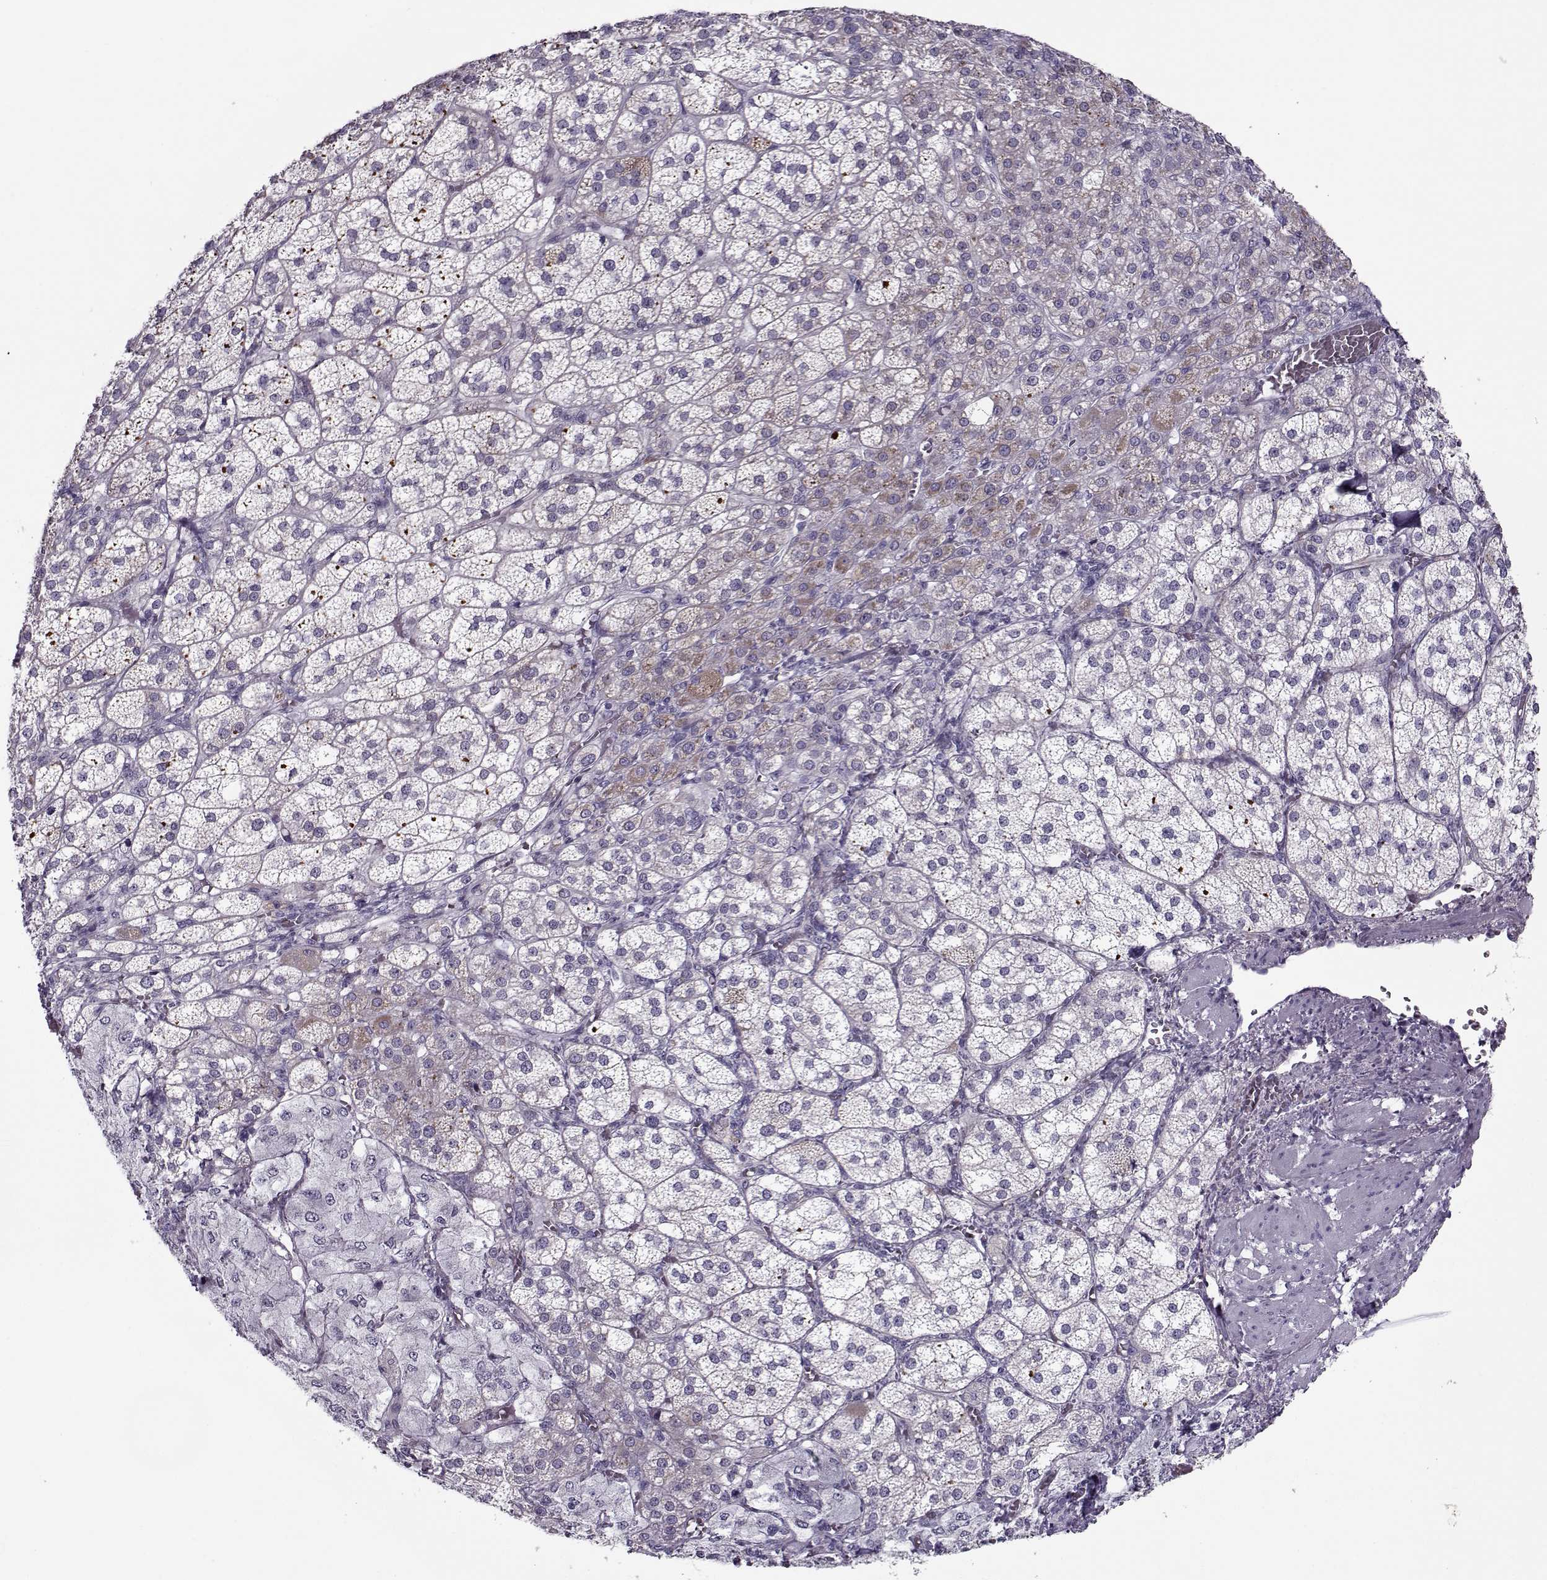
{"staining": {"intensity": "moderate", "quantity": "<25%", "location": "cytoplasmic/membranous"}, "tissue": "adrenal gland", "cell_type": "Glandular cells", "image_type": "normal", "snomed": [{"axis": "morphology", "description": "Normal tissue, NOS"}, {"axis": "topography", "description": "Adrenal gland"}], "caption": "Glandular cells exhibit moderate cytoplasmic/membranous expression in approximately <25% of cells in unremarkable adrenal gland.", "gene": "PP2D1", "patient": {"sex": "female", "age": 60}}